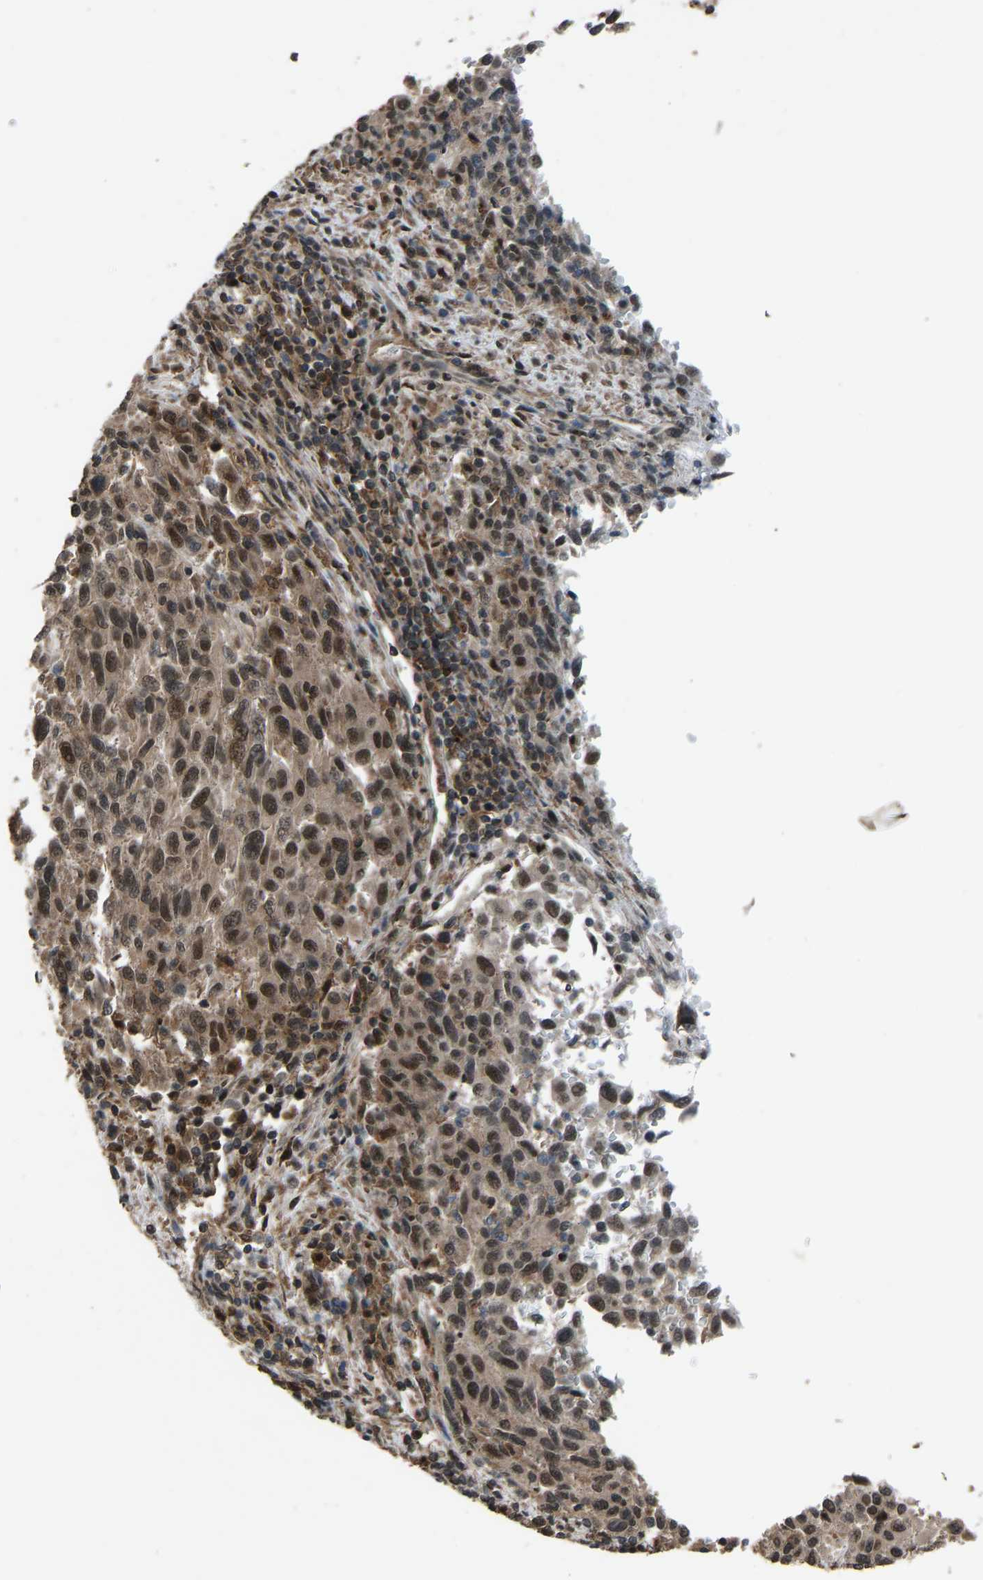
{"staining": {"intensity": "moderate", "quantity": ">75%", "location": "nuclear"}, "tissue": "melanoma", "cell_type": "Tumor cells", "image_type": "cancer", "snomed": [{"axis": "morphology", "description": "Malignant melanoma, Metastatic site"}, {"axis": "topography", "description": "Lymph node"}], "caption": "The photomicrograph exhibits staining of melanoma, revealing moderate nuclear protein positivity (brown color) within tumor cells.", "gene": "SLC43A1", "patient": {"sex": "male", "age": 61}}